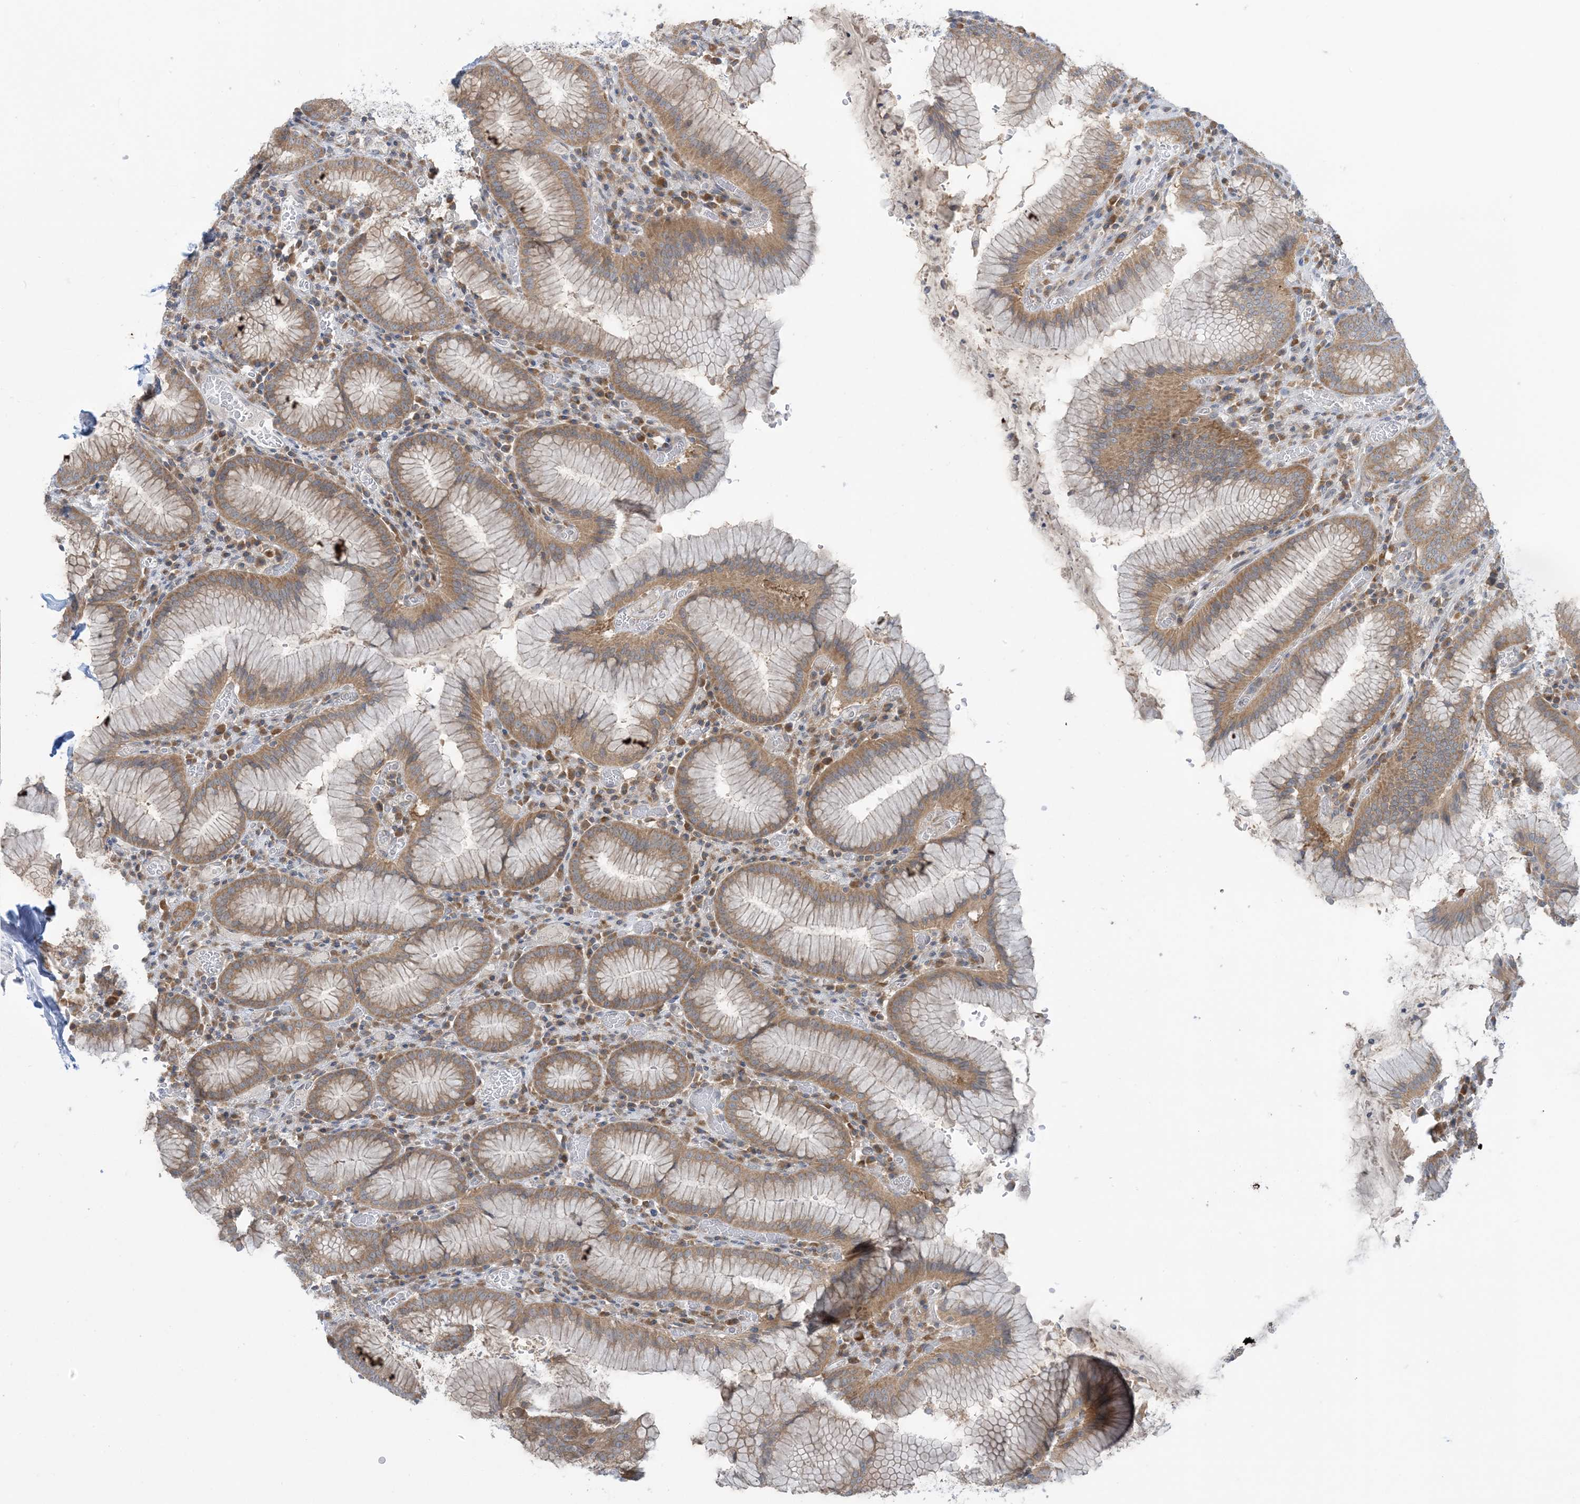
{"staining": {"intensity": "strong", "quantity": "25%-75%", "location": "cytoplasmic/membranous"}, "tissue": "stomach", "cell_type": "Glandular cells", "image_type": "normal", "snomed": [{"axis": "morphology", "description": "Normal tissue, NOS"}, {"axis": "topography", "description": "Stomach"}], "caption": "Approximately 25%-75% of glandular cells in normal human stomach exhibit strong cytoplasmic/membranous protein positivity as visualized by brown immunohistochemical staining.", "gene": "RPP40", "patient": {"sex": "male", "age": 55}}